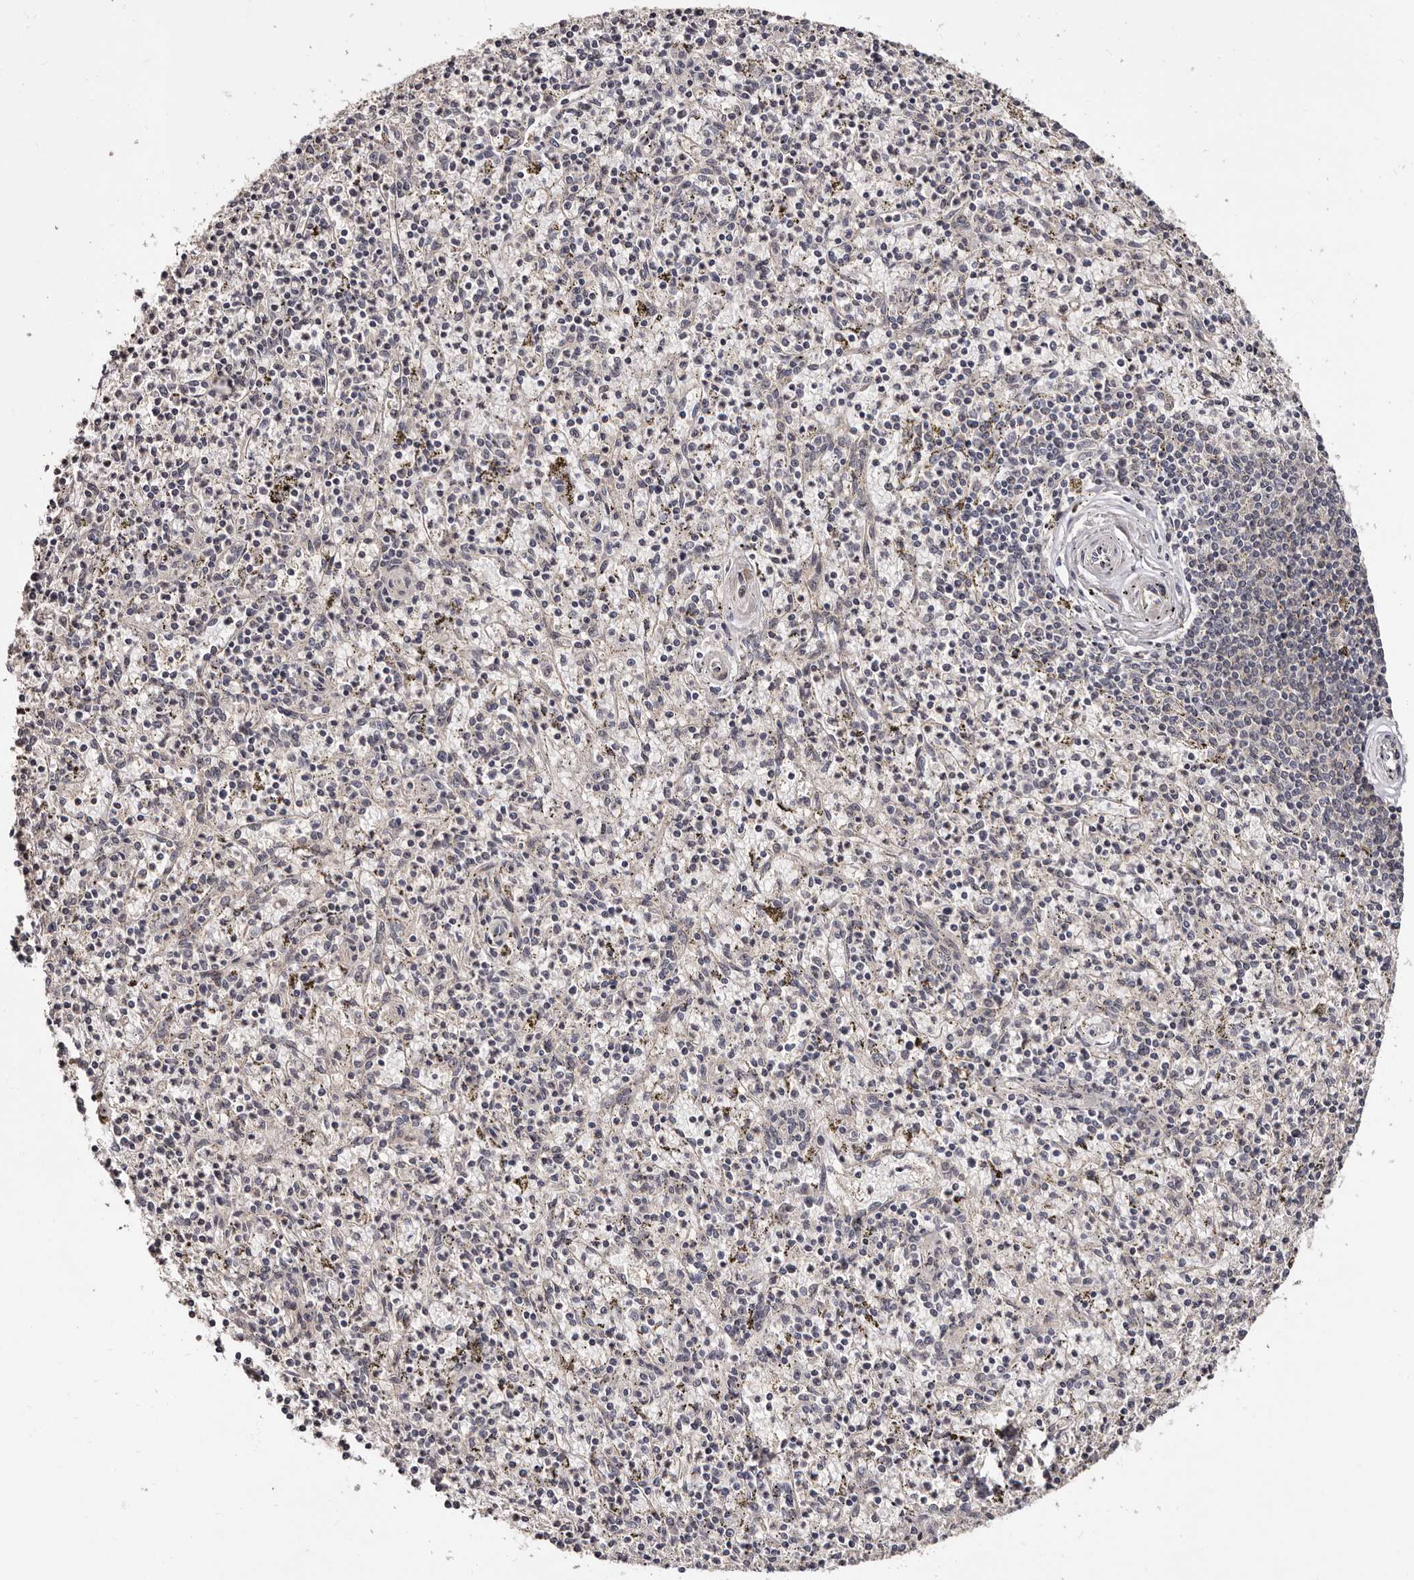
{"staining": {"intensity": "negative", "quantity": "none", "location": "none"}, "tissue": "spleen", "cell_type": "Cells in red pulp", "image_type": "normal", "snomed": [{"axis": "morphology", "description": "Normal tissue, NOS"}, {"axis": "topography", "description": "Spleen"}], "caption": "High magnification brightfield microscopy of normal spleen stained with DAB (3,3'-diaminobenzidine) (brown) and counterstained with hematoxylin (blue): cells in red pulp show no significant positivity. (Immunohistochemistry (ihc), brightfield microscopy, high magnification).", "gene": "TBC1D22B", "patient": {"sex": "male", "age": 72}}